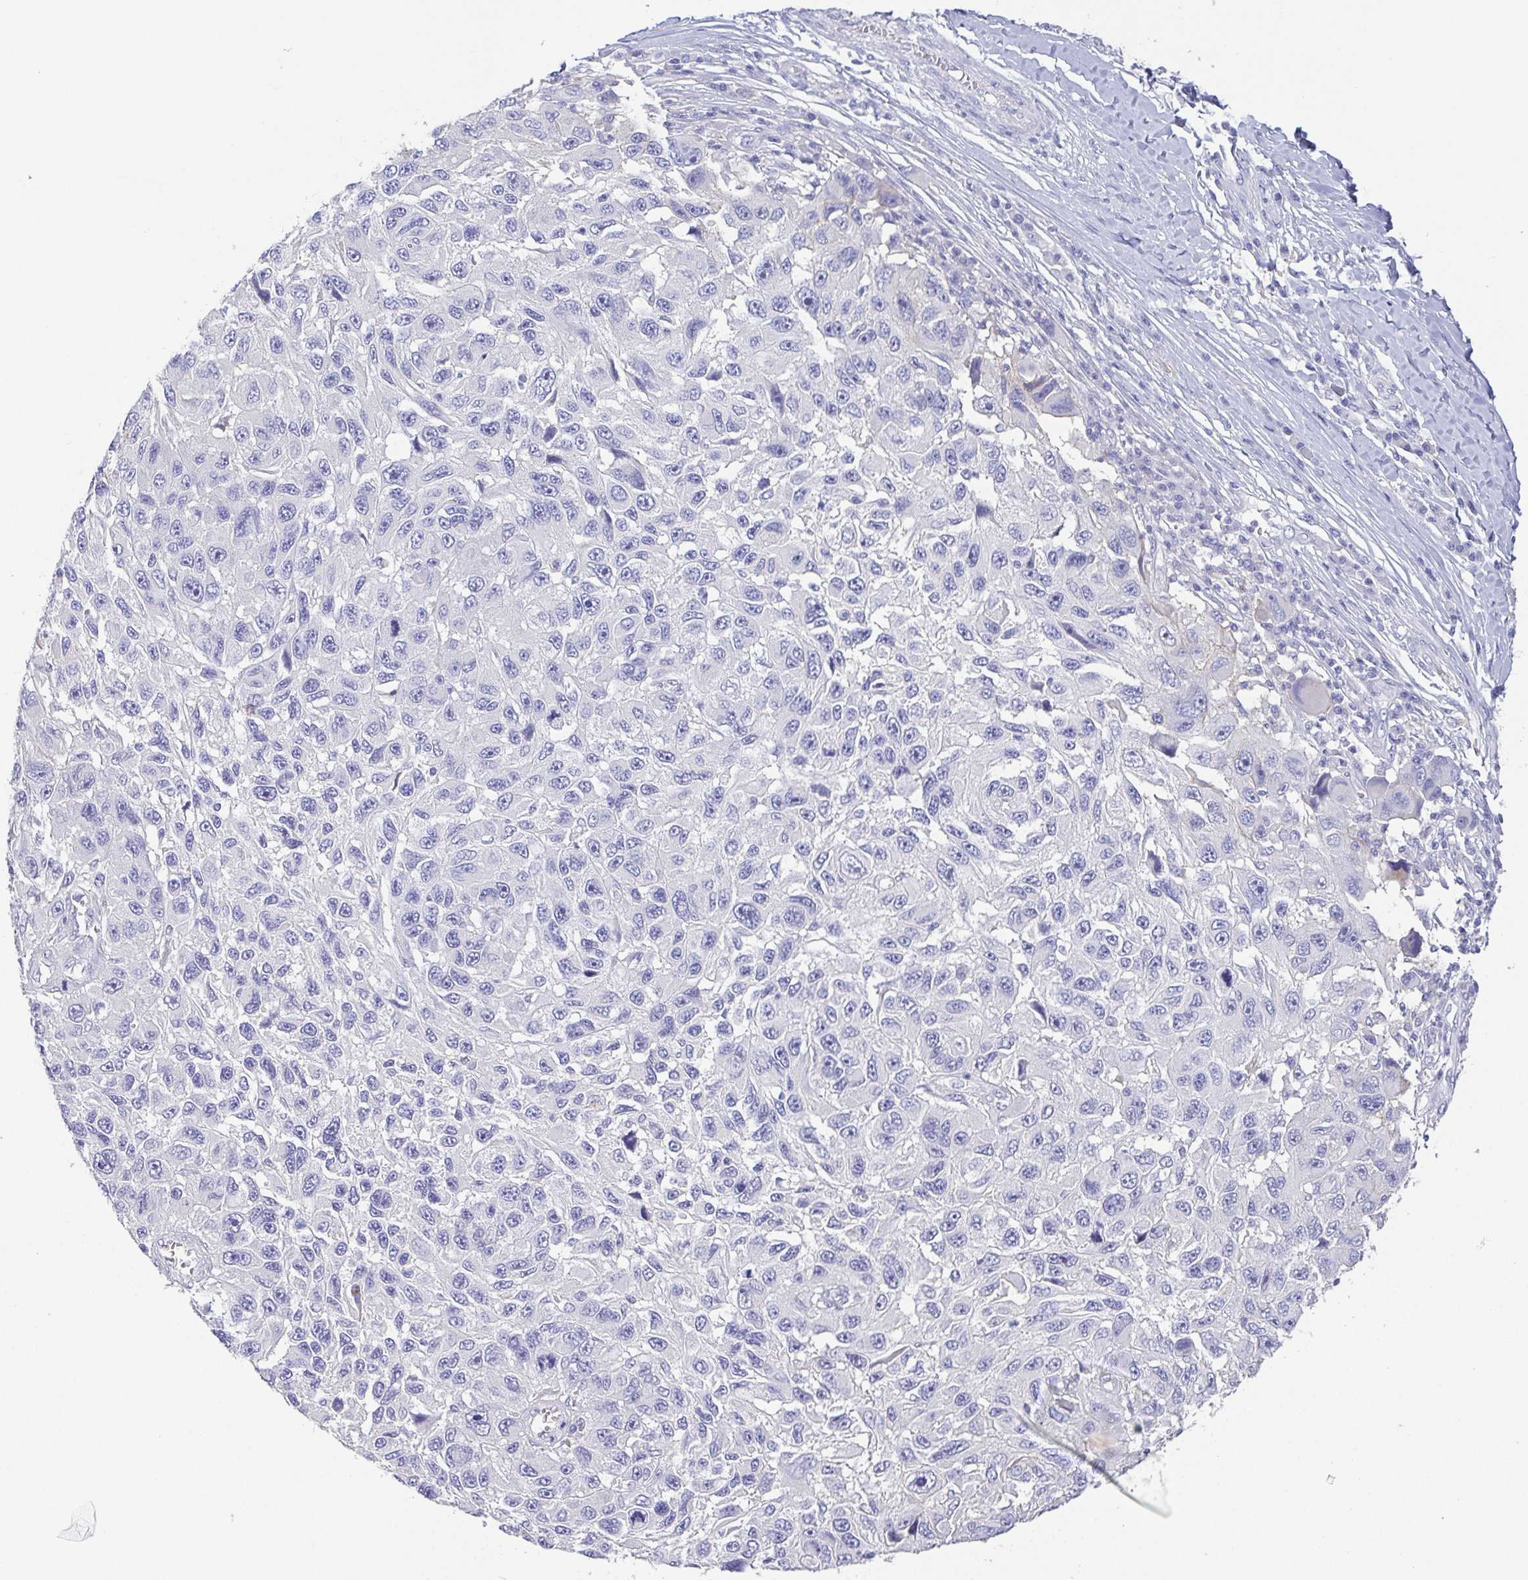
{"staining": {"intensity": "negative", "quantity": "none", "location": "none"}, "tissue": "melanoma", "cell_type": "Tumor cells", "image_type": "cancer", "snomed": [{"axis": "morphology", "description": "Malignant melanoma, NOS"}, {"axis": "topography", "description": "Skin"}], "caption": "DAB immunohistochemical staining of malignant melanoma exhibits no significant staining in tumor cells.", "gene": "PKDREJ", "patient": {"sex": "male", "age": 53}}